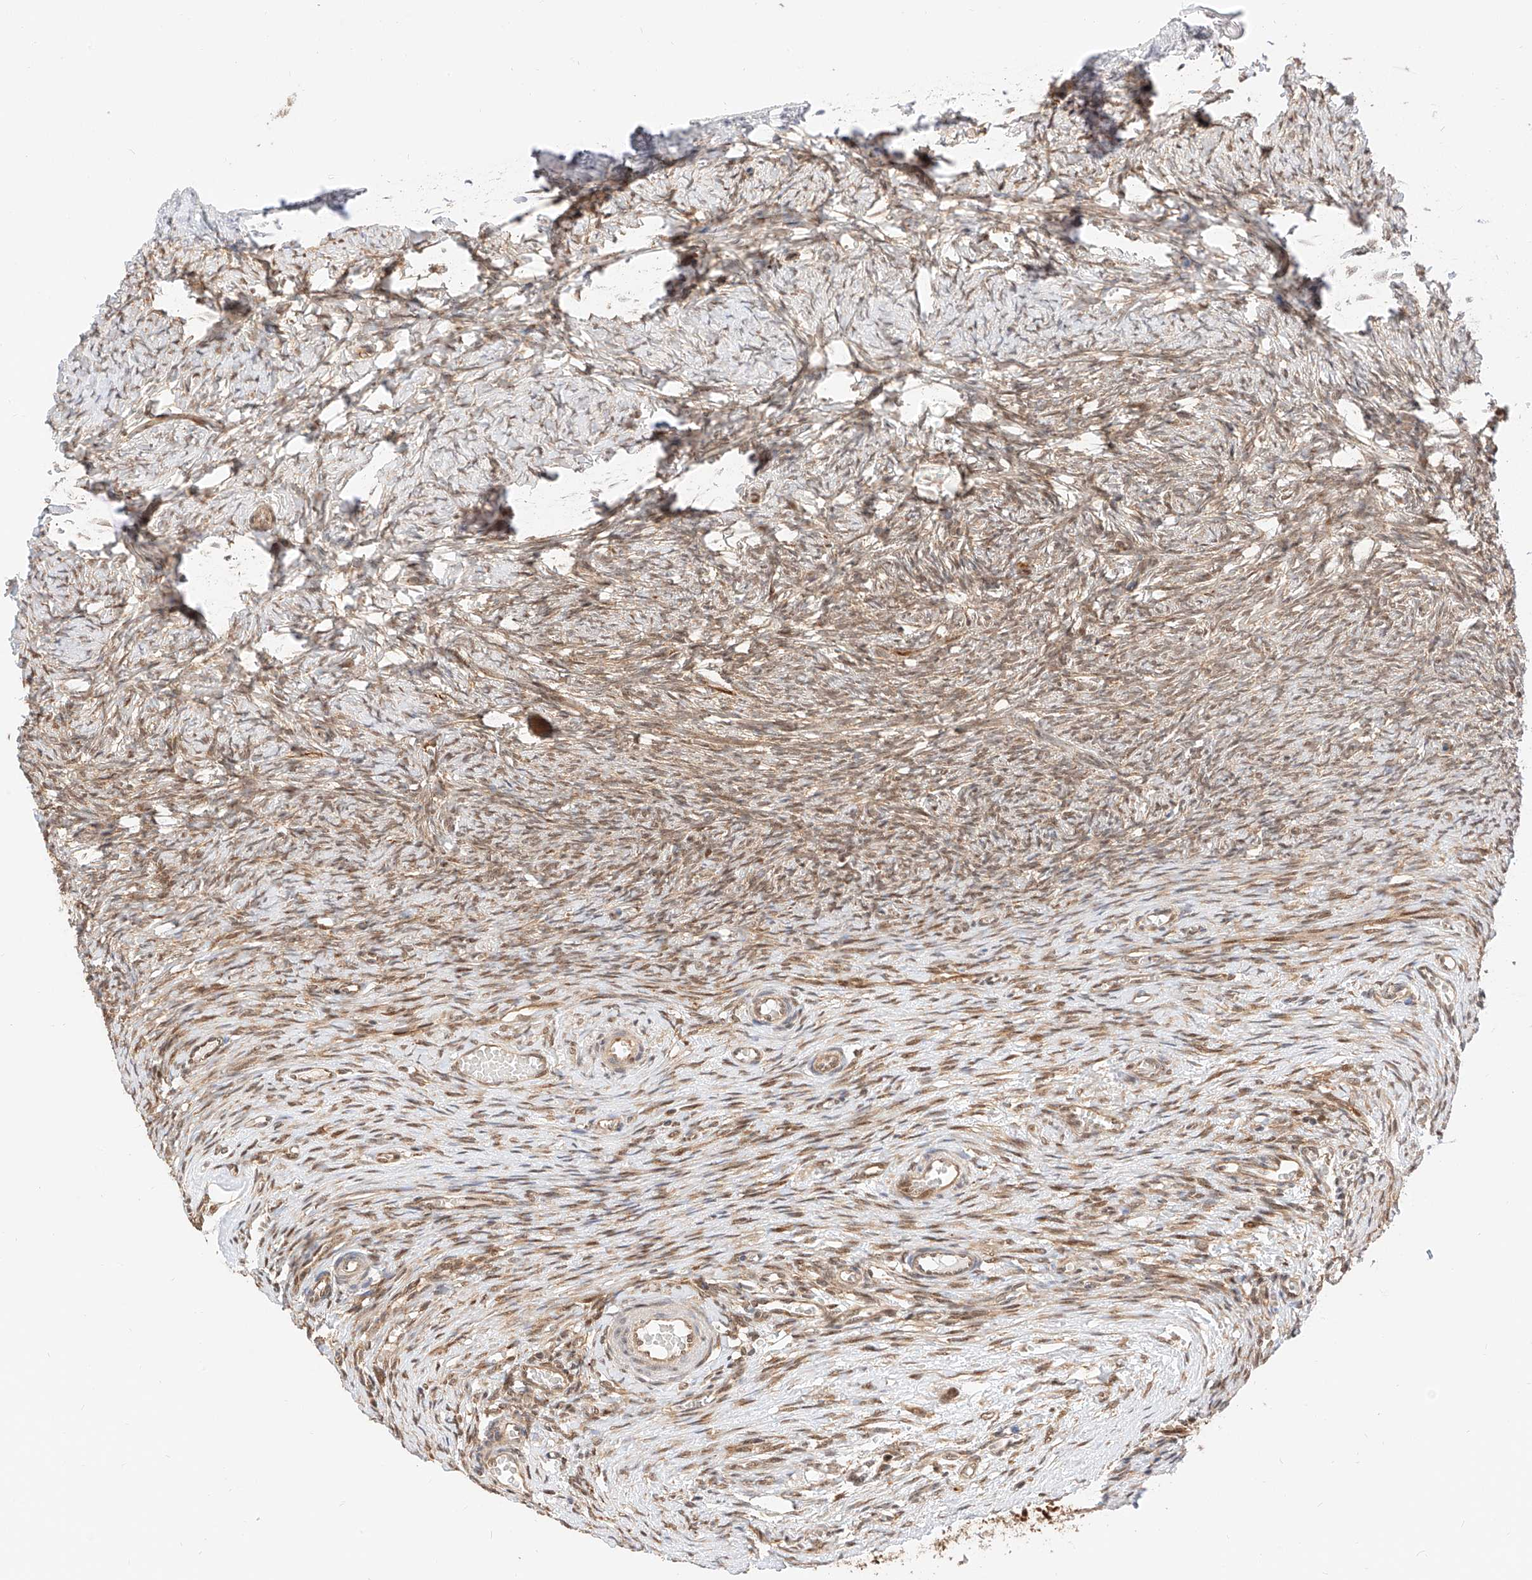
{"staining": {"intensity": "moderate", "quantity": ">75%", "location": "cytoplasmic/membranous"}, "tissue": "ovary", "cell_type": "Follicle cells", "image_type": "normal", "snomed": [{"axis": "morphology", "description": "Adenocarcinoma, NOS"}, {"axis": "topography", "description": "Endometrium"}], "caption": "The photomicrograph displays staining of unremarkable ovary, revealing moderate cytoplasmic/membranous protein staining (brown color) within follicle cells. The protein is stained brown, and the nuclei are stained in blue (DAB (3,3'-diaminobenzidine) IHC with brightfield microscopy, high magnification).", "gene": "EIF4H", "patient": {"sex": "female", "age": 32}}